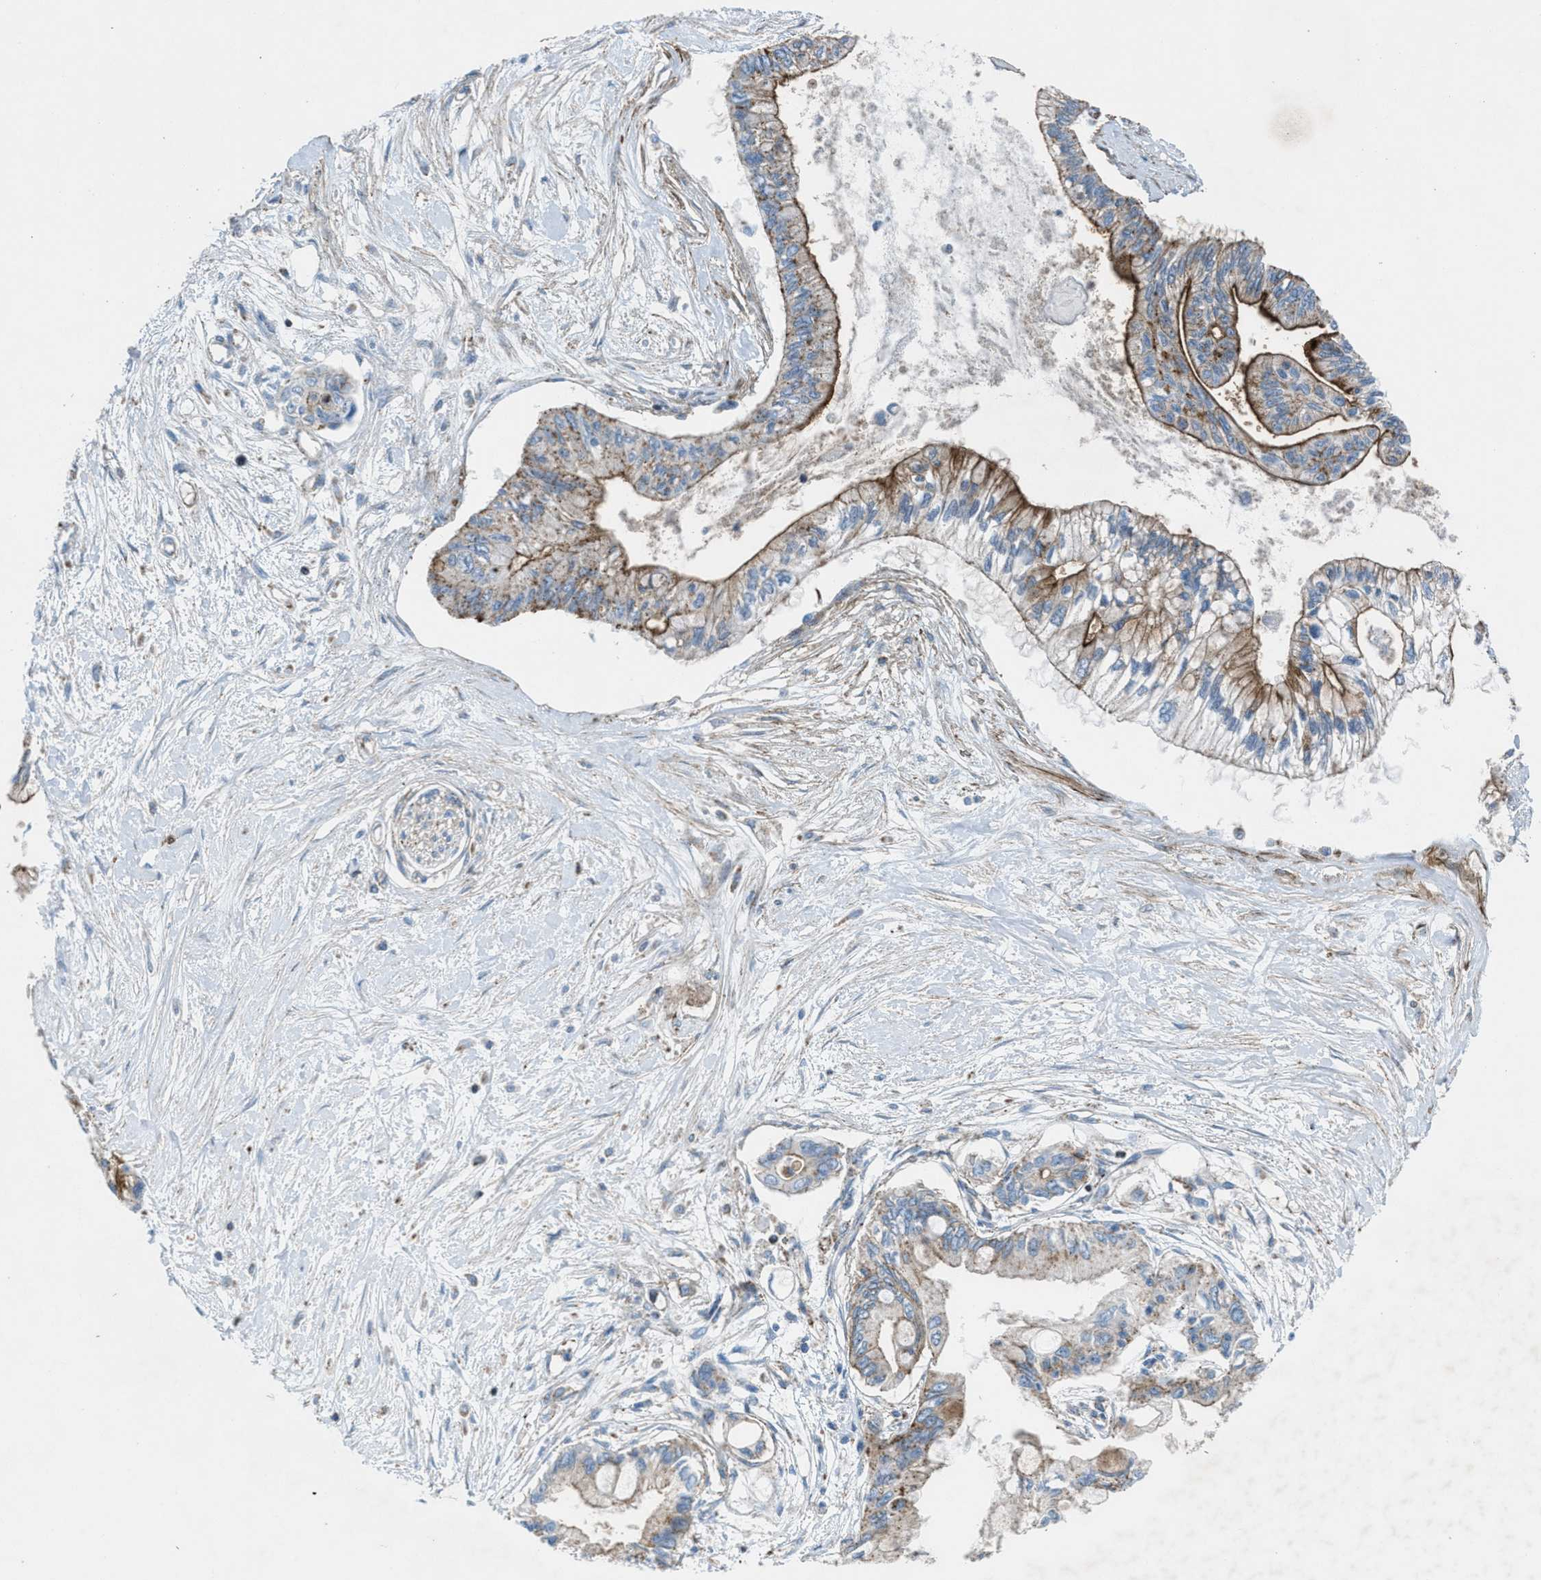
{"staining": {"intensity": "moderate", "quantity": ">75%", "location": "cytoplasmic/membranous"}, "tissue": "pancreatic cancer", "cell_type": "Tumor cells", "image_type": "cancer", "snomed": [{"axis": "morphology", "description": "Adenocarcinoma, NOS"}, {"axis": "topography", "description": "Pancreas"}], "caption": "Approximately >75% of tumor cells in pancreatic cancer (adenocarcinoma) demonstrate moderate cytoplasmic/membranous protein staining as visualized by brown immunohistochemical staining.", "gene": "MFSD13A", "patient": {"sex": "female", "age": 77}}